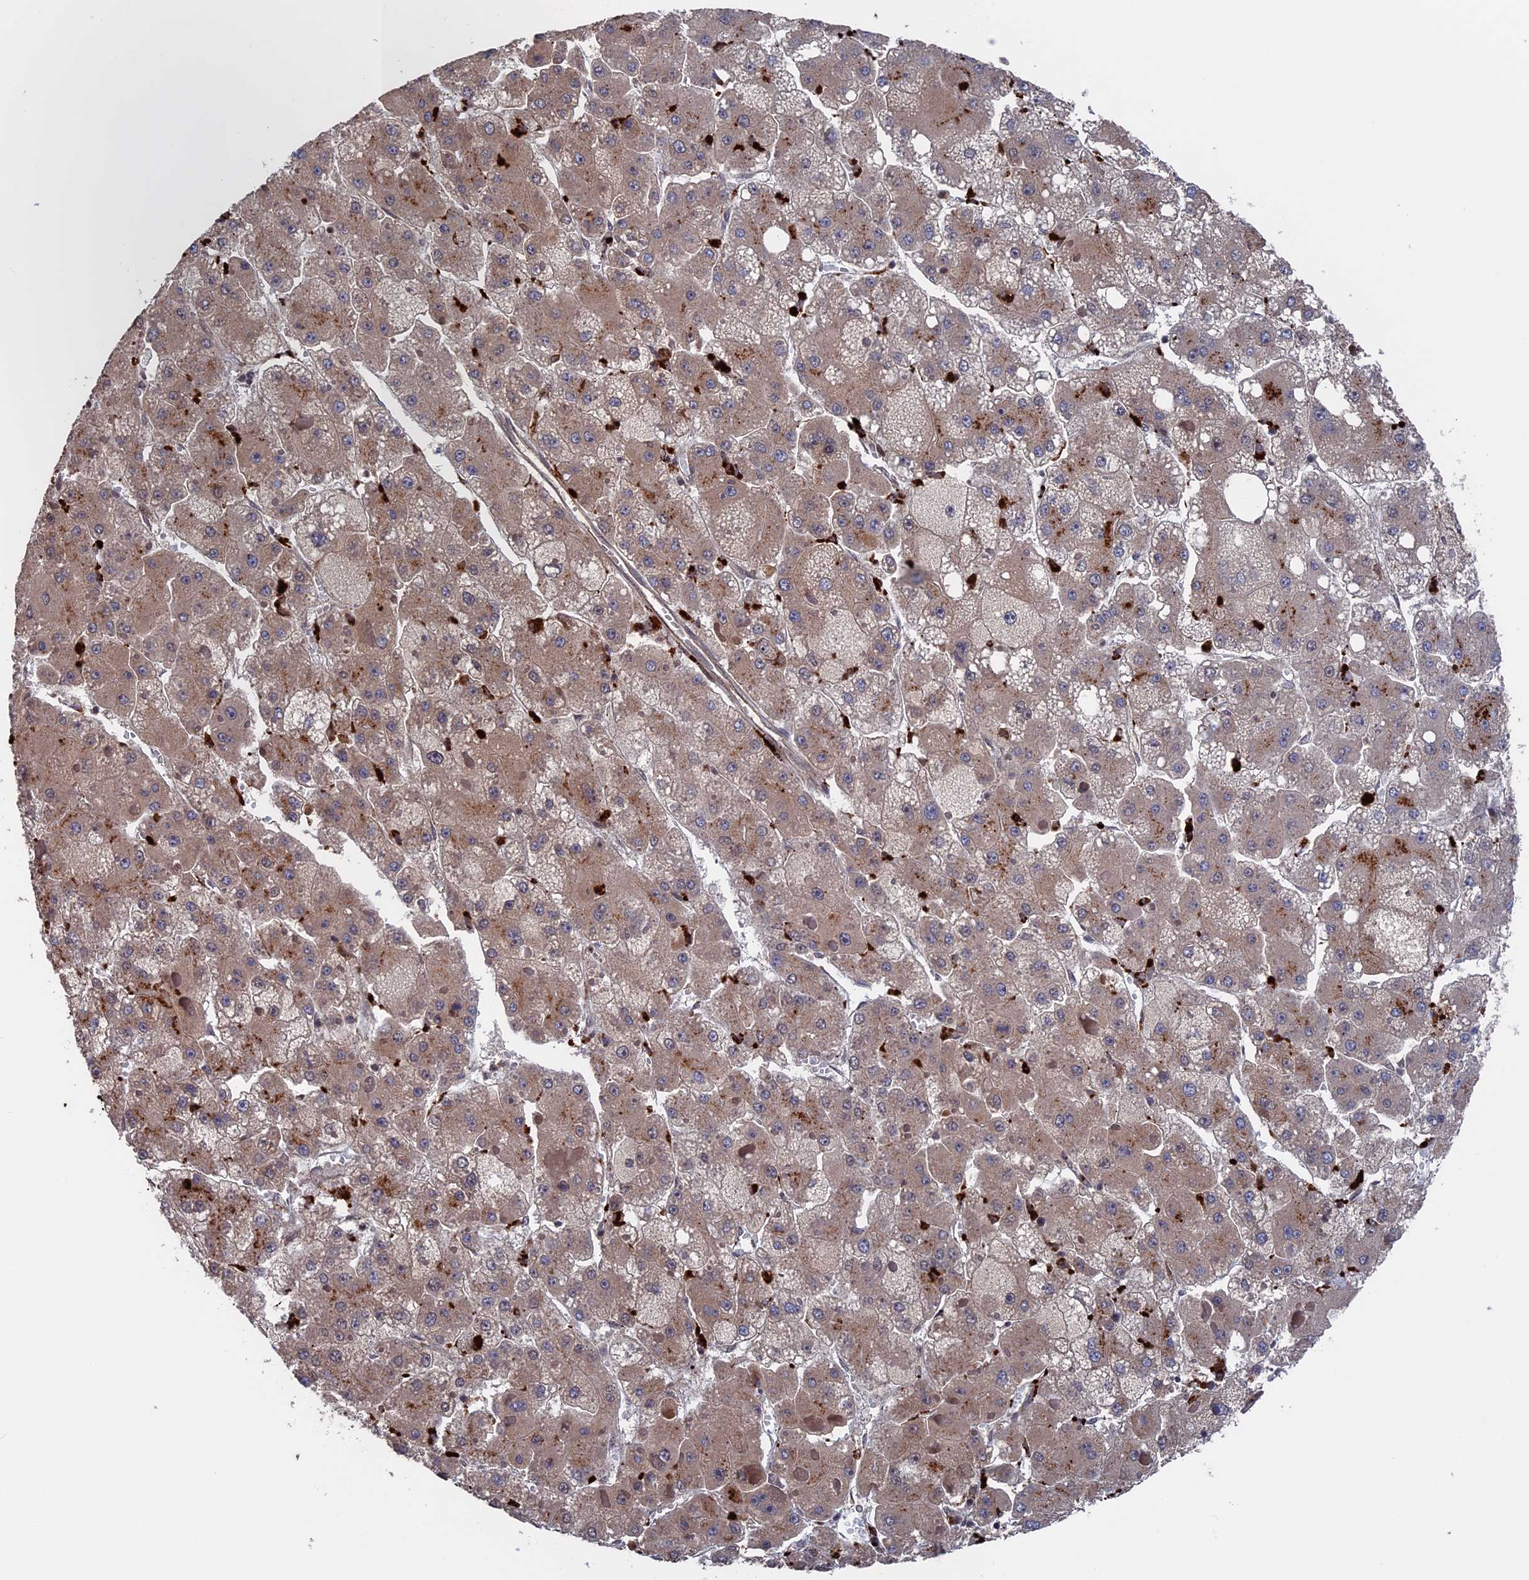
{"staining": {"intensity": "weak", "quantity": ">75%", "location": "cytoplasmic/membranous"}, "tissue": "liver cancer", "cell_type": "Tumor cells", "image_type": "cancer", "snomed": [{"axis": "morphology", "description": "Carcinoma, Hepatocellular, NOS"}, {"axis": "topography", "description": "Liver"}], "caption": "About >75% of tumor cells in human hepatocellular carcinoma (liver) display weak cytoplasmic/membranous protein positivity as visualized by brown immunohistochemical staining.", "gene": "PLA2G15", "patient": {"sex": "female", "age": 73}}